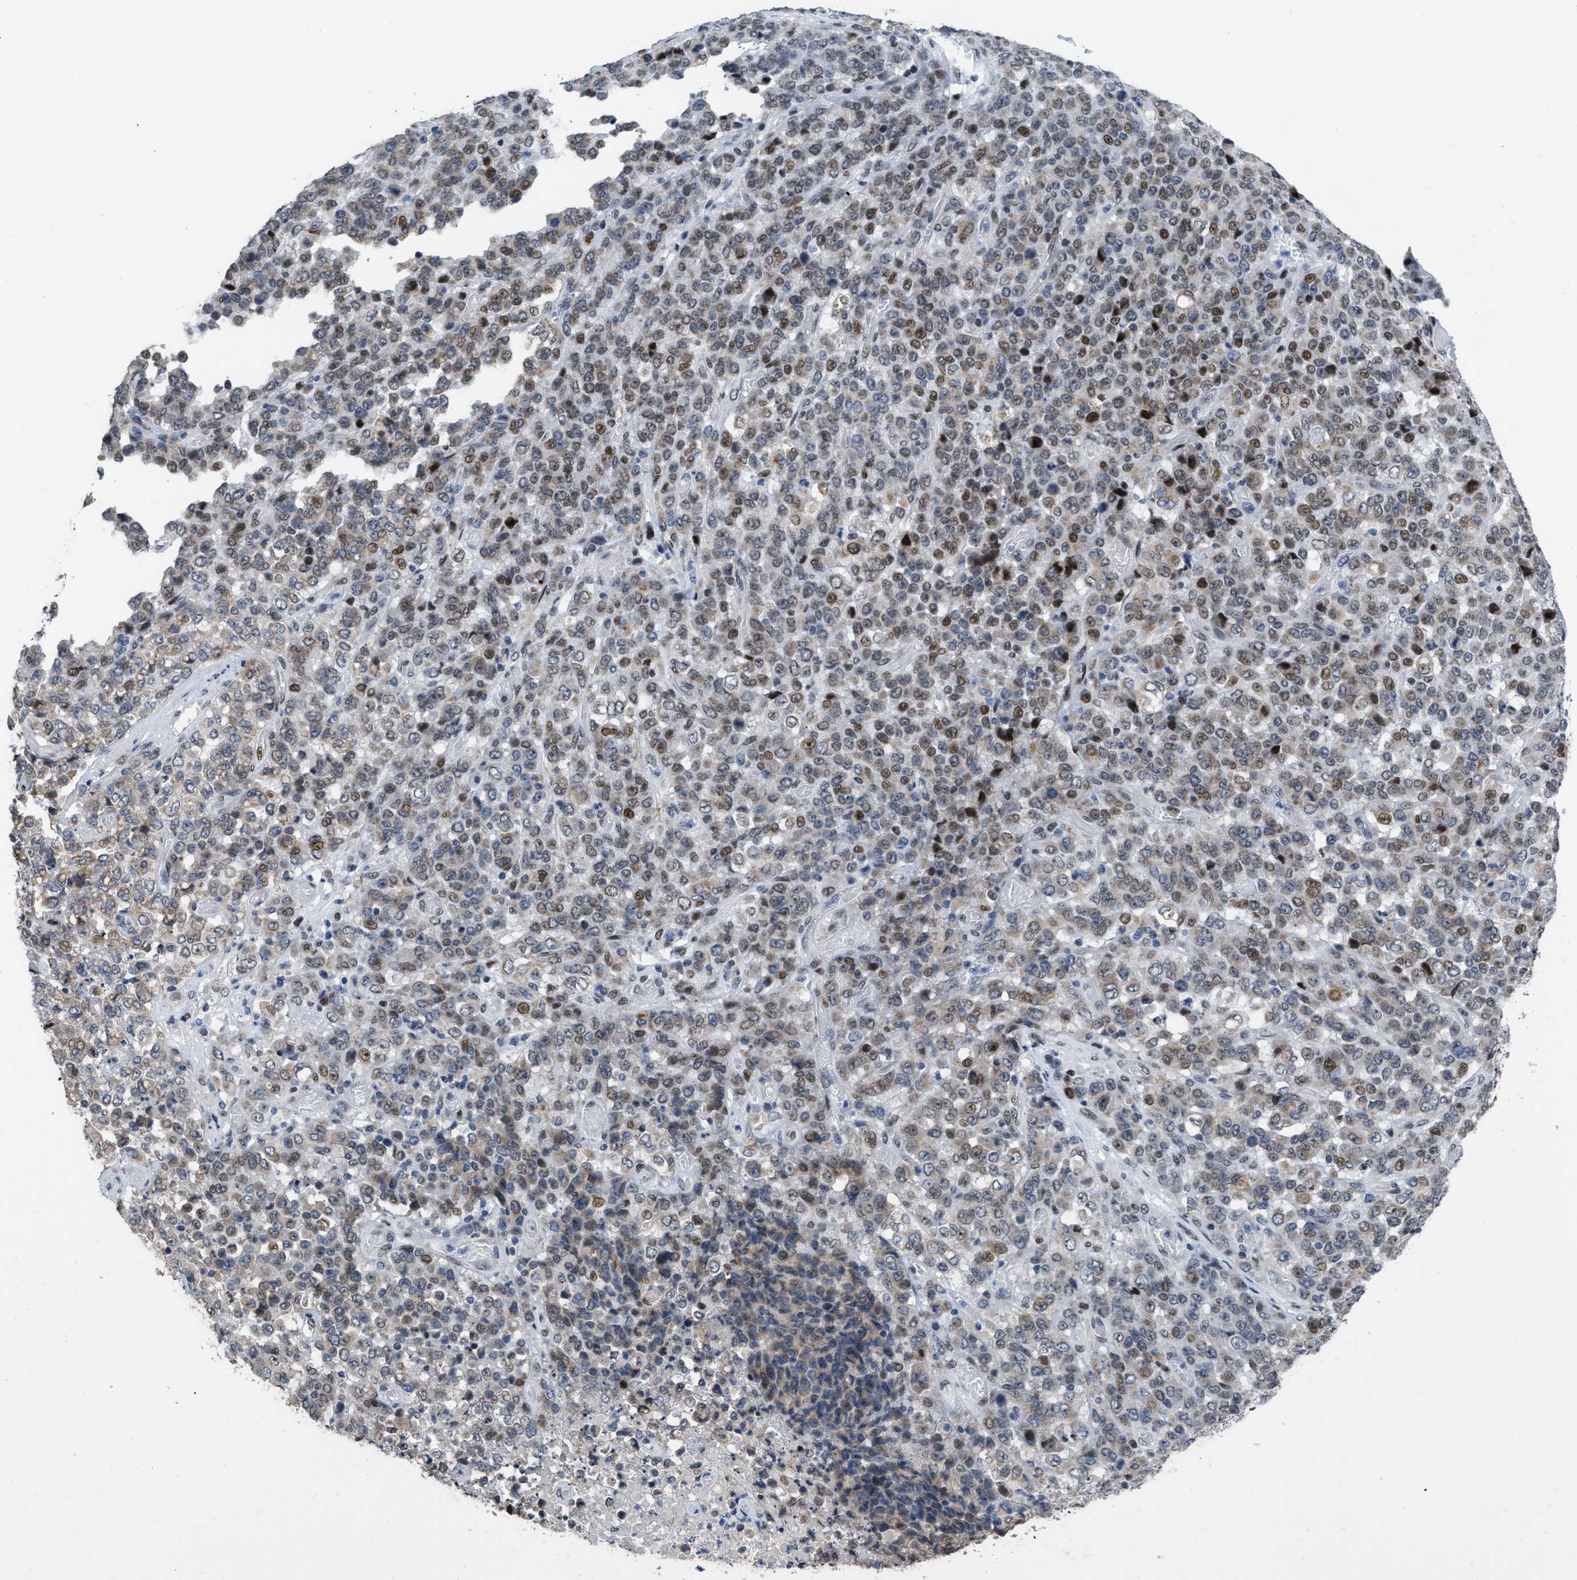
{"staining": {"intensity": "moderate", "quantity": "<25%", "location": "nuclear"}, "tissue": "stomach cancer", "cell_type": "Tumor cells", "image_type": "cancer", "snomed": [{"axis": "morphology", "description": "Adenocarcinoma, NOS"}, {"axis": "topography", "description": "Stomach"}], "caption": "Protein expression analysis of human adenocarcinoma (stomach) reveals moderate nuclear positivity in about <25% of tumor cells.", "gene": "SETDB1", "patient": {"sex": "female", "age": 73}}